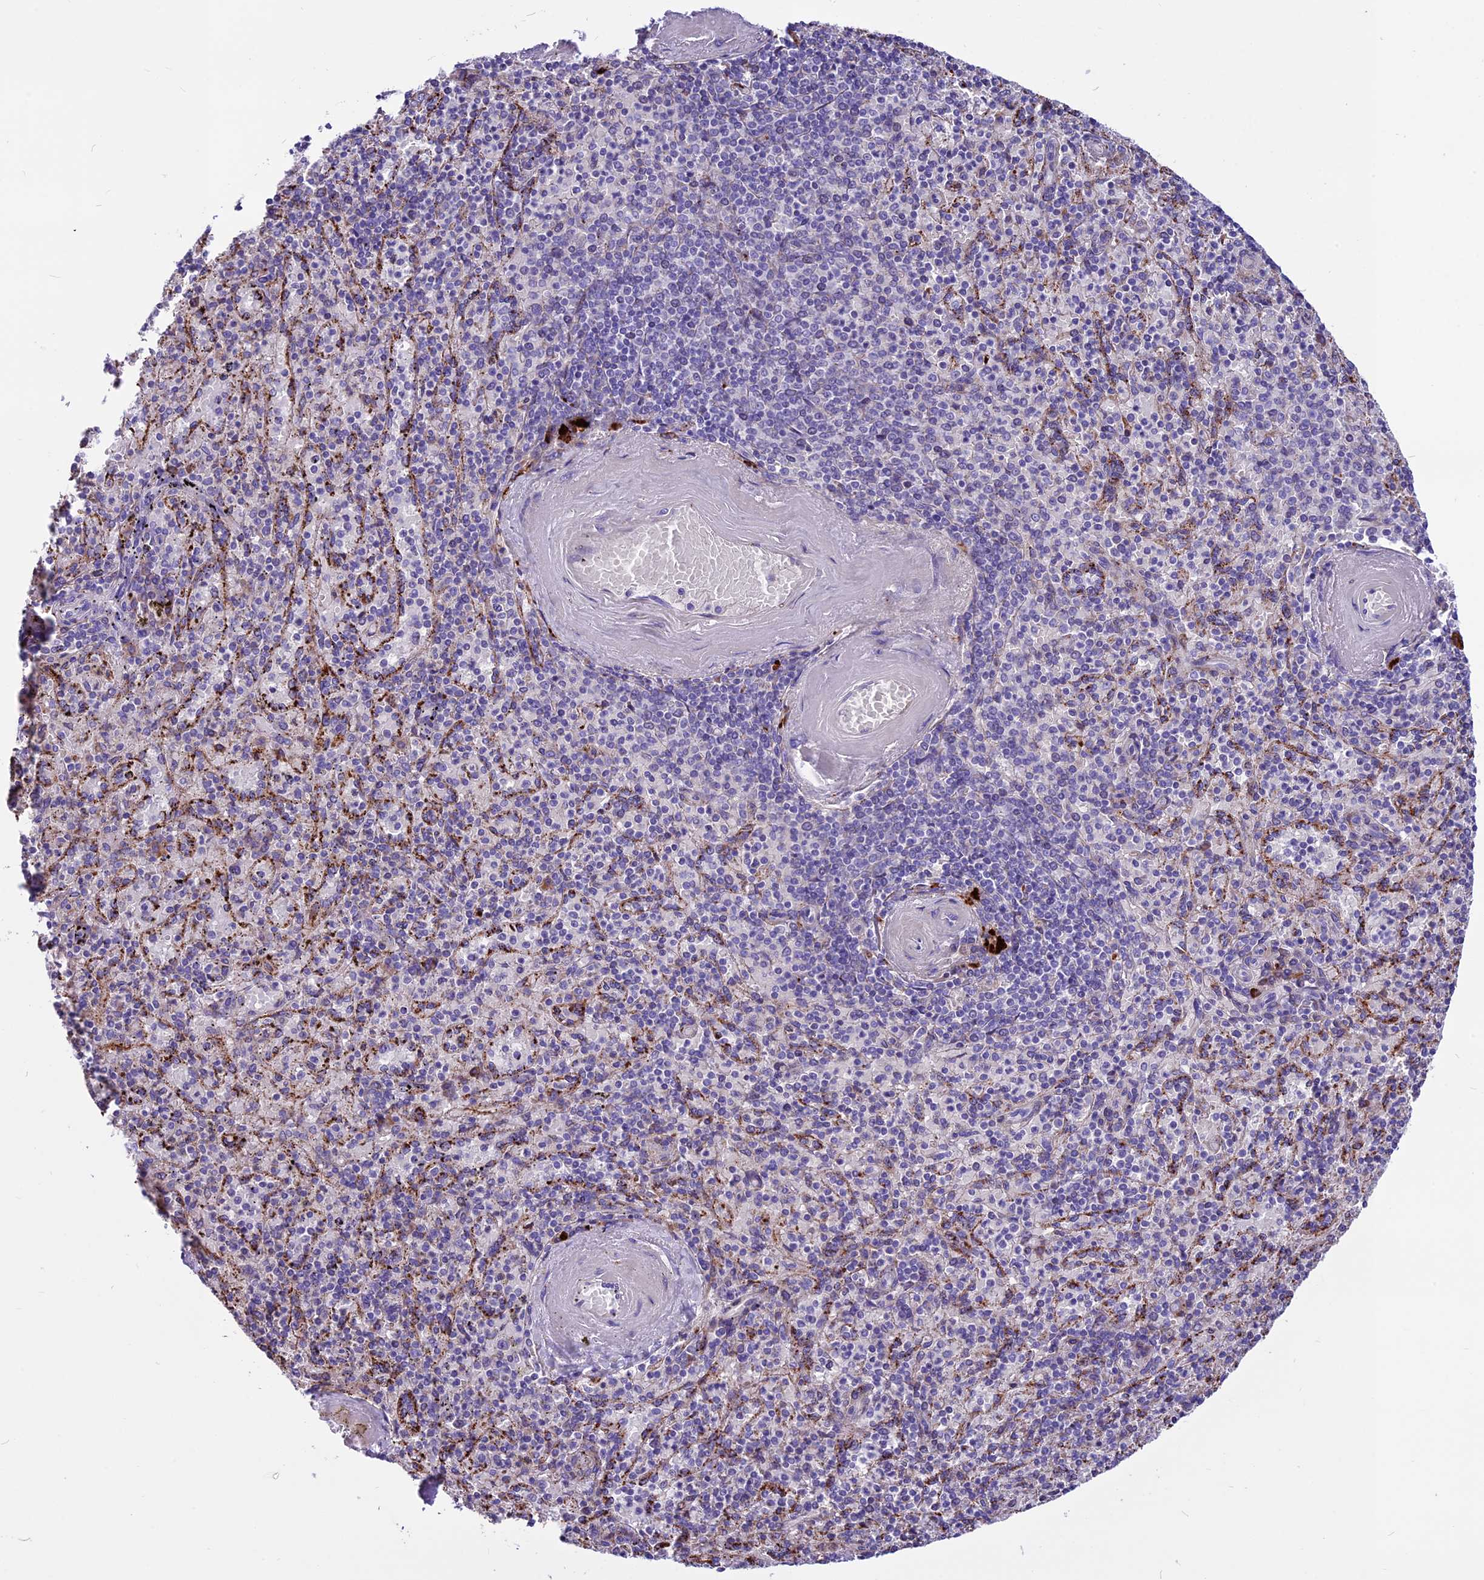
{"staining": {"intensity": "weak", "quantity": "<25%", "location": "cytoplasmic/membranous"}, "tissue": "spleen", "cell_type": "Cells in red pulp", "image_type": "normal", "snomed": [{"axis": "morphology", "description": "Normal tissue, NOS"}, {"axis": "topography", "description": "Spleen"}], "caption": "IHC of benign spleen exhibits no staining in cells in red pulp.", "gene": "THRSP", "patient": {"sex": "male", "age": 82}}